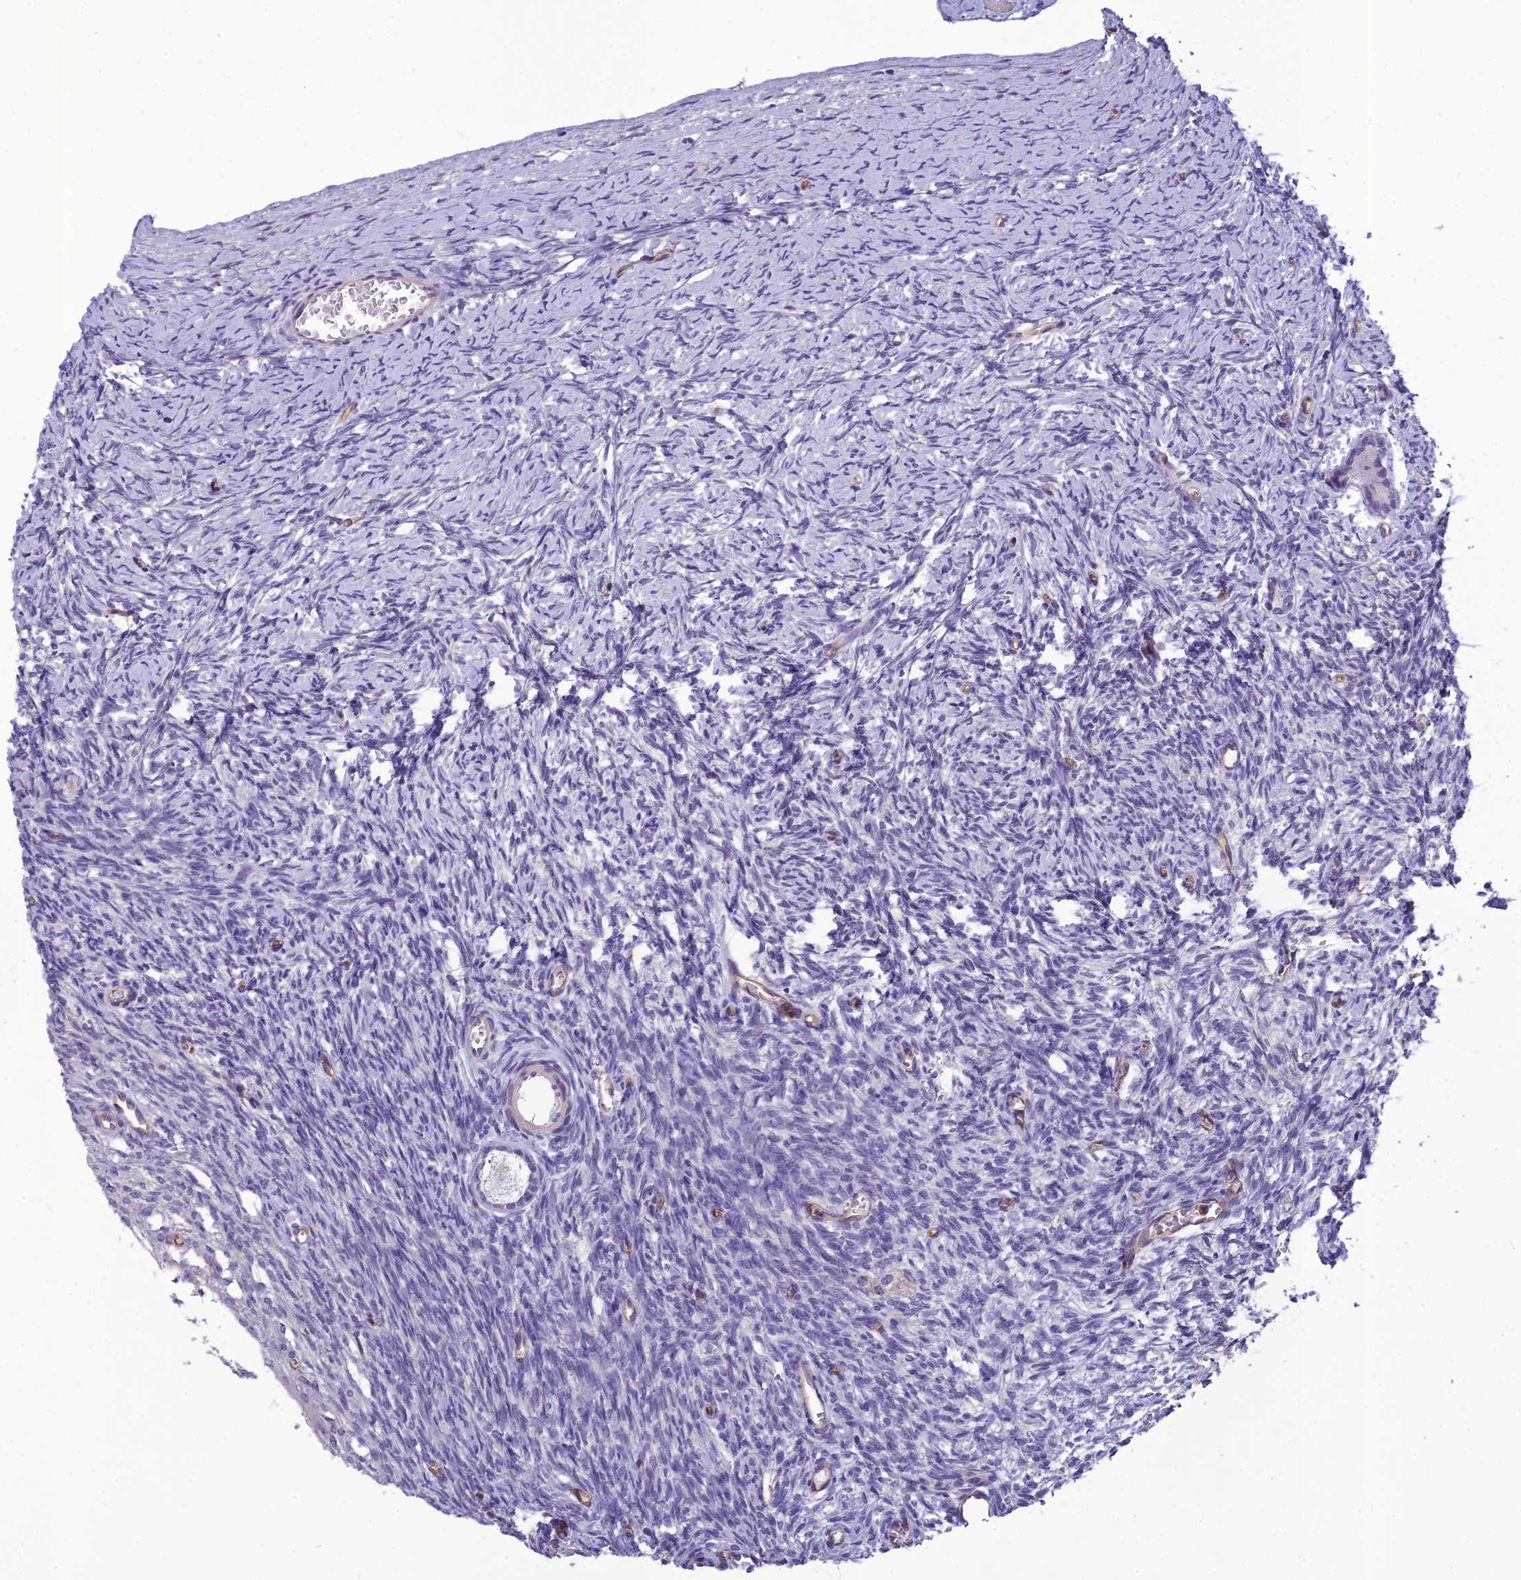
{"staining": {"intensity": "negative", "quantity": "none", "location": "none"}, "tissue": "ovary", "cell_type": "Follicle cells", "image_type": "normal", "snomed": [{"axis": "morphology", "description": "Normal tissue, NOS"}, {"axis": "topography", "description": "Ovary"}], "caption": "IHC micrograph of normal human ovary stained for a protein (brown), which reveals no expression in follicle cells.", "gene": "BBS7", "patient": {"sex": "female", "age": 39}}